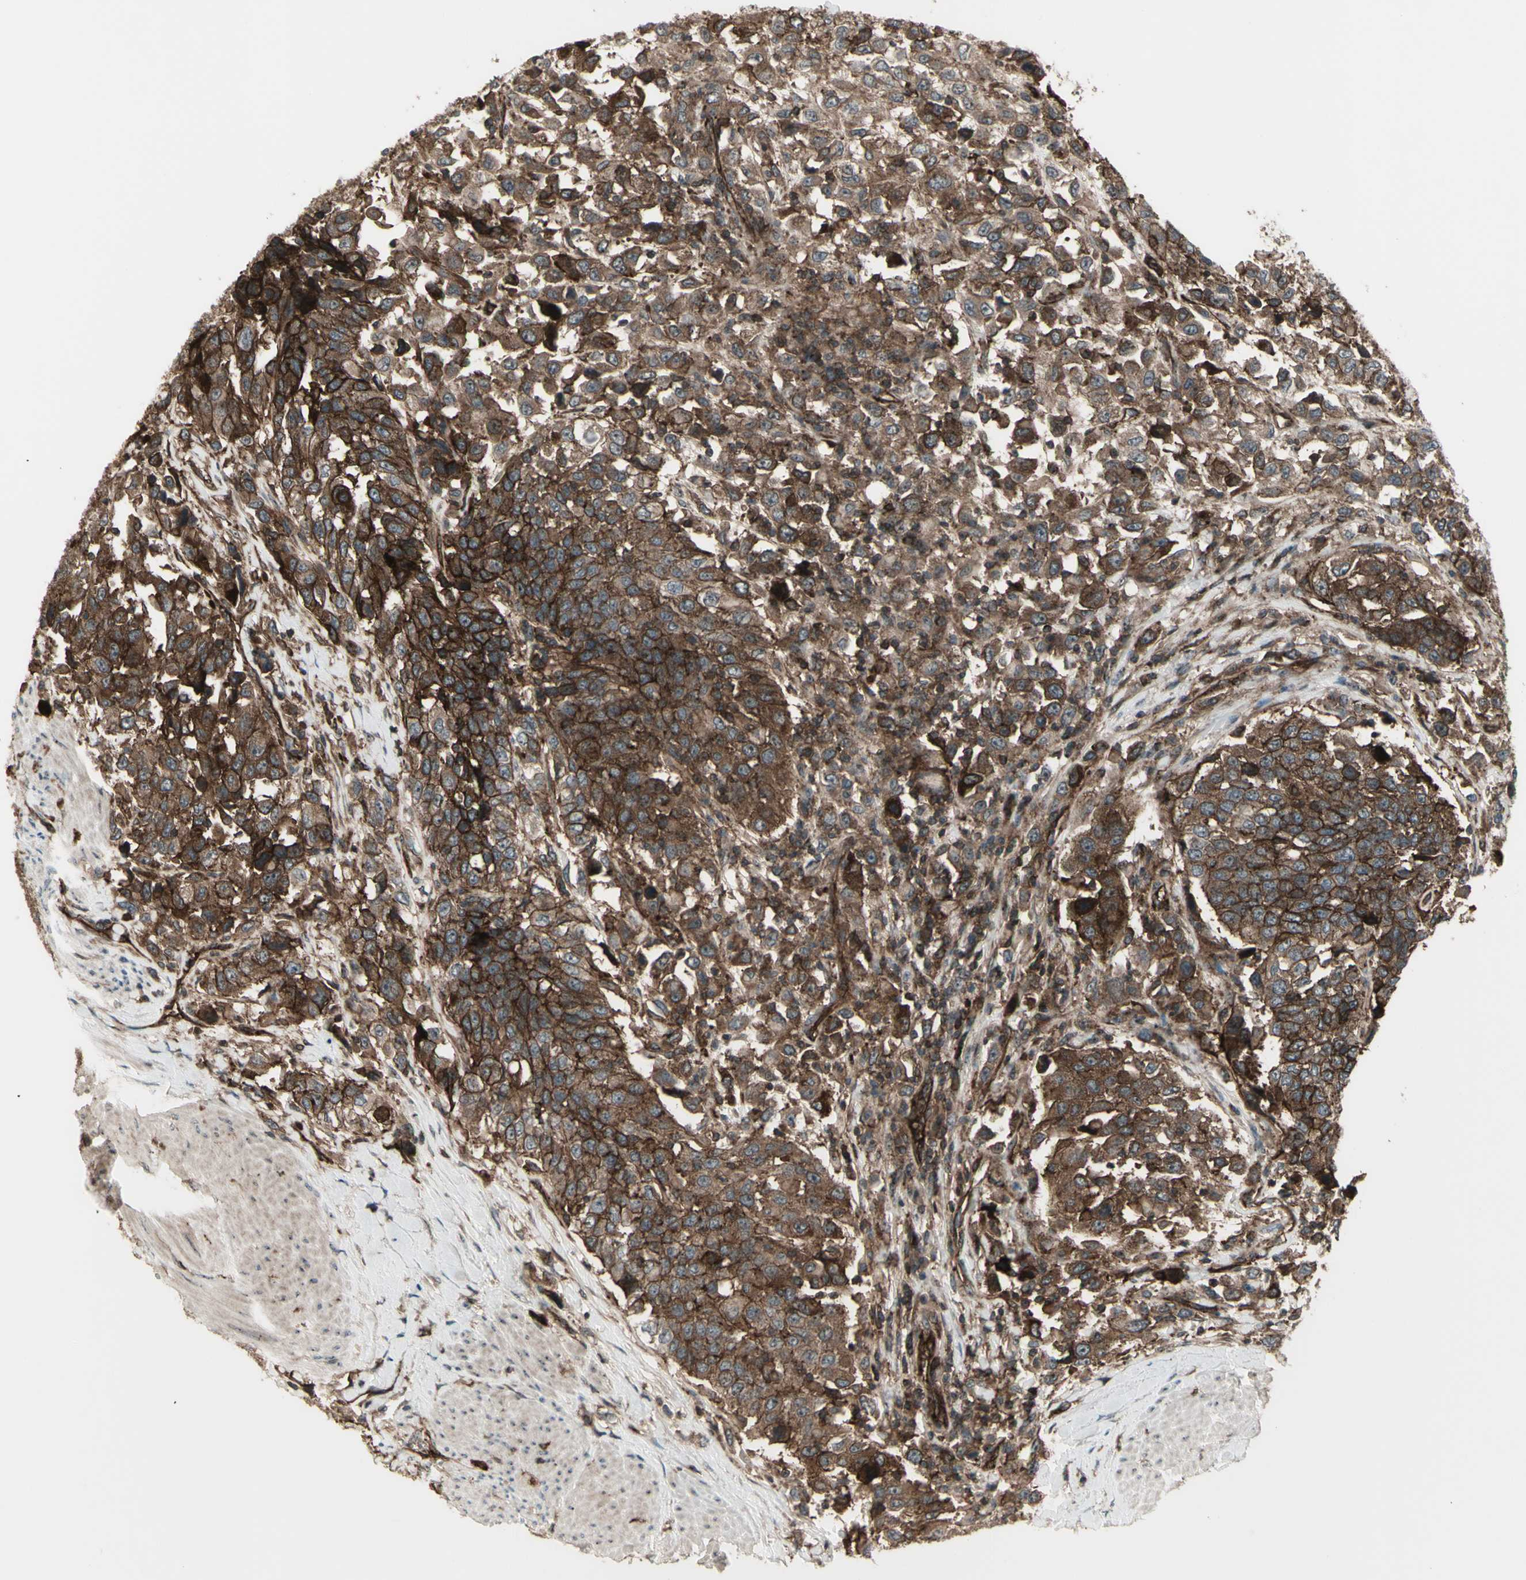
{"staining": {"intensity": "strong", "quantity": ">75%", "location": "cytoplasmic/membranous"}, "tissue": "urothelial cancer", "cell_type": "Tumor cells", "image_type": "cancer", "snomed": [{"axis": "morphology", "description": "Urothelial carcinoma, High grade"}, {"axis": "topography", "description": "Urinary bladder"}], "caption": "DAB (3,3'-diaminobenzidine) immunohistochemical staining of human high-grade urothelial carcinoma exhibits strong cytoplasmic/membranous protein positivity in approximately >75% of tumor cells.", "gene": "FXYD5", "patient": {"sex": "female", "age": 80}}